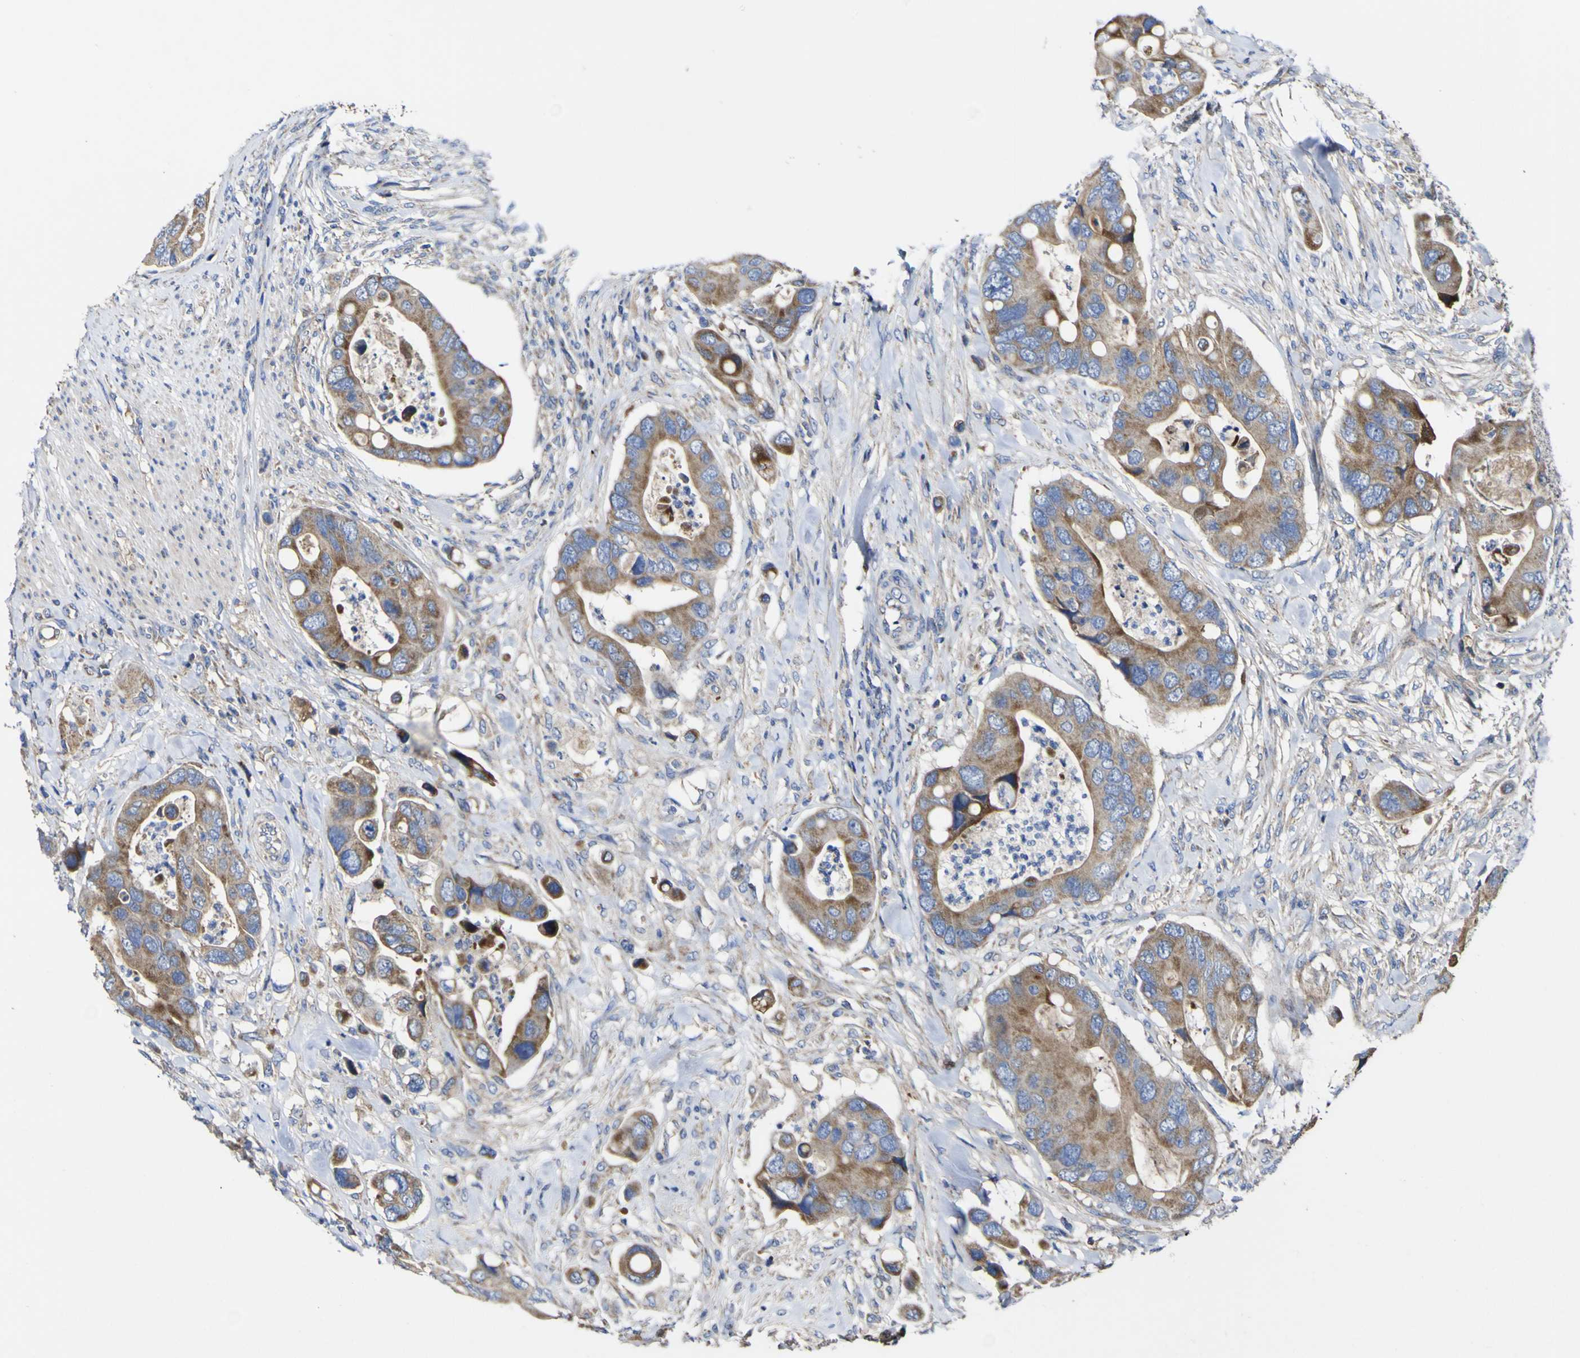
{"staining": {"intensity": "moderate", "quantity": ">75%", "location": "cytoplasmic/membranous"}, "tissue": "colorectal cancer", "cell_type": "Tumor cells", "image_type": "cancer", "snomed": [{"axis": "morphology", "description": "Adenocarcinoma, NOS"}, {"axis": "topography", "description": "Rectum"}], "caption": "Protein analysis of colorectal cancer tissue displays moderate cytoplasmic/membranous expression in approximately >75% of tumor cells.", "gene": "CCDC90B", "patient": {"sex": "female", "age": 57}}